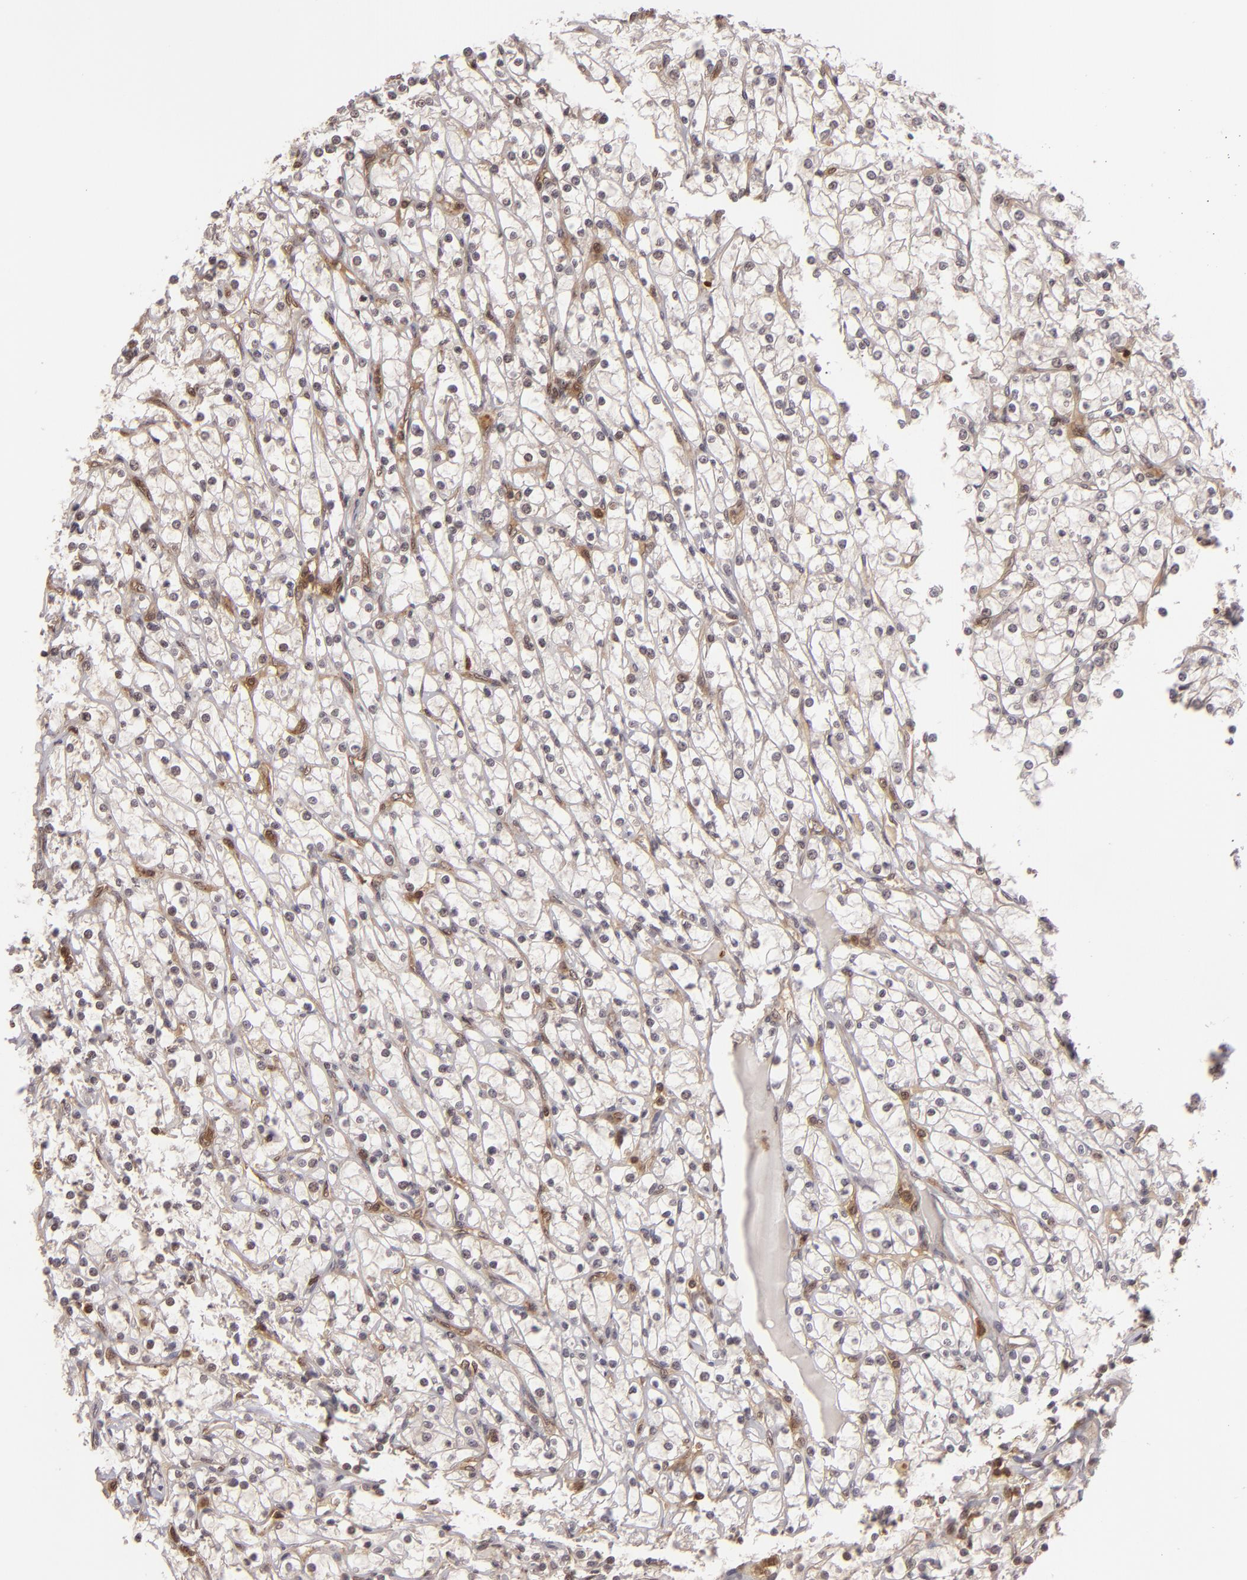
{"staining": {"intensity": "weak", "quantity": "25%-75%", "location": "nuclear"}, "tissue": "renal cancer", "cell_type": "Tumor cells", "image_type": "cancer", "snomed": [{"axis": "morphology", "description": "Adenocarcinoma, NOS"}, {"axis": "topography", "description": "Kidney"}], "caption": "Brown immunohistochemical staining in human renal cancer (adenocarcinoma) demonstrates weak nuclear positivity in approximately 25%-75% of tumor cells. Nuclei are stained in blue.", "gene": "ZBTB33", "patient": {"sex": "female", "age": 73}}